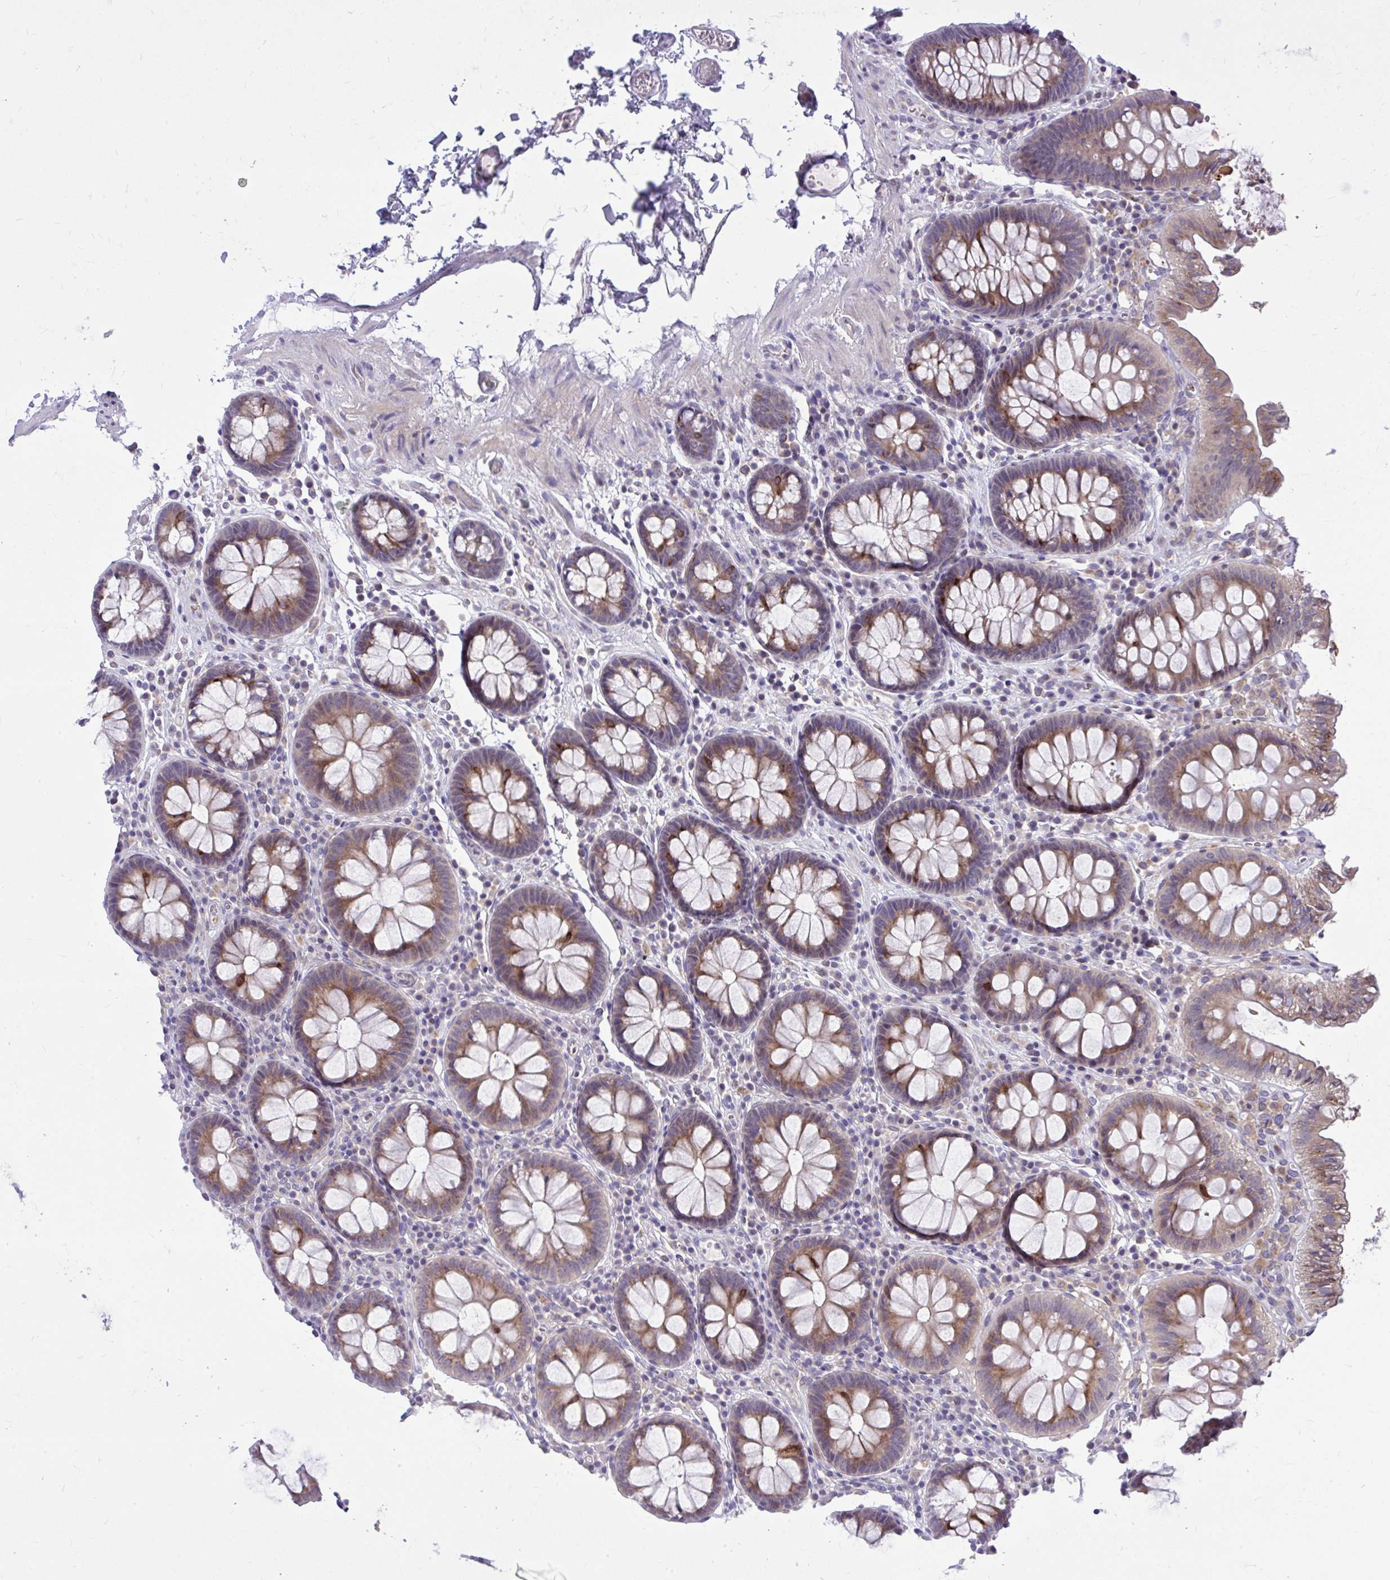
{"staining": {"intensity": "weak", "quantity": "25%-75%", "location": "cytoplasmic/membranous"}, "tissue": "colon", "cell_type": "Endothelial cells", "image_type": "normal", "snomed": [{"axis": "morphology", "description": "Normal tissue, NOS"}, {"axis": "topography", "description": "Colon"}, {"axis": "topography", "description": "Peripheral nerve tissue"}], "caption": "Brown immunohistochemical staining in benign colon shows weak cytoplasmic/membranous expression in about 25%-75% of endothelial cells.", "gene": "DPY19L1", "patient": {"sex": "male", "age": 84}}